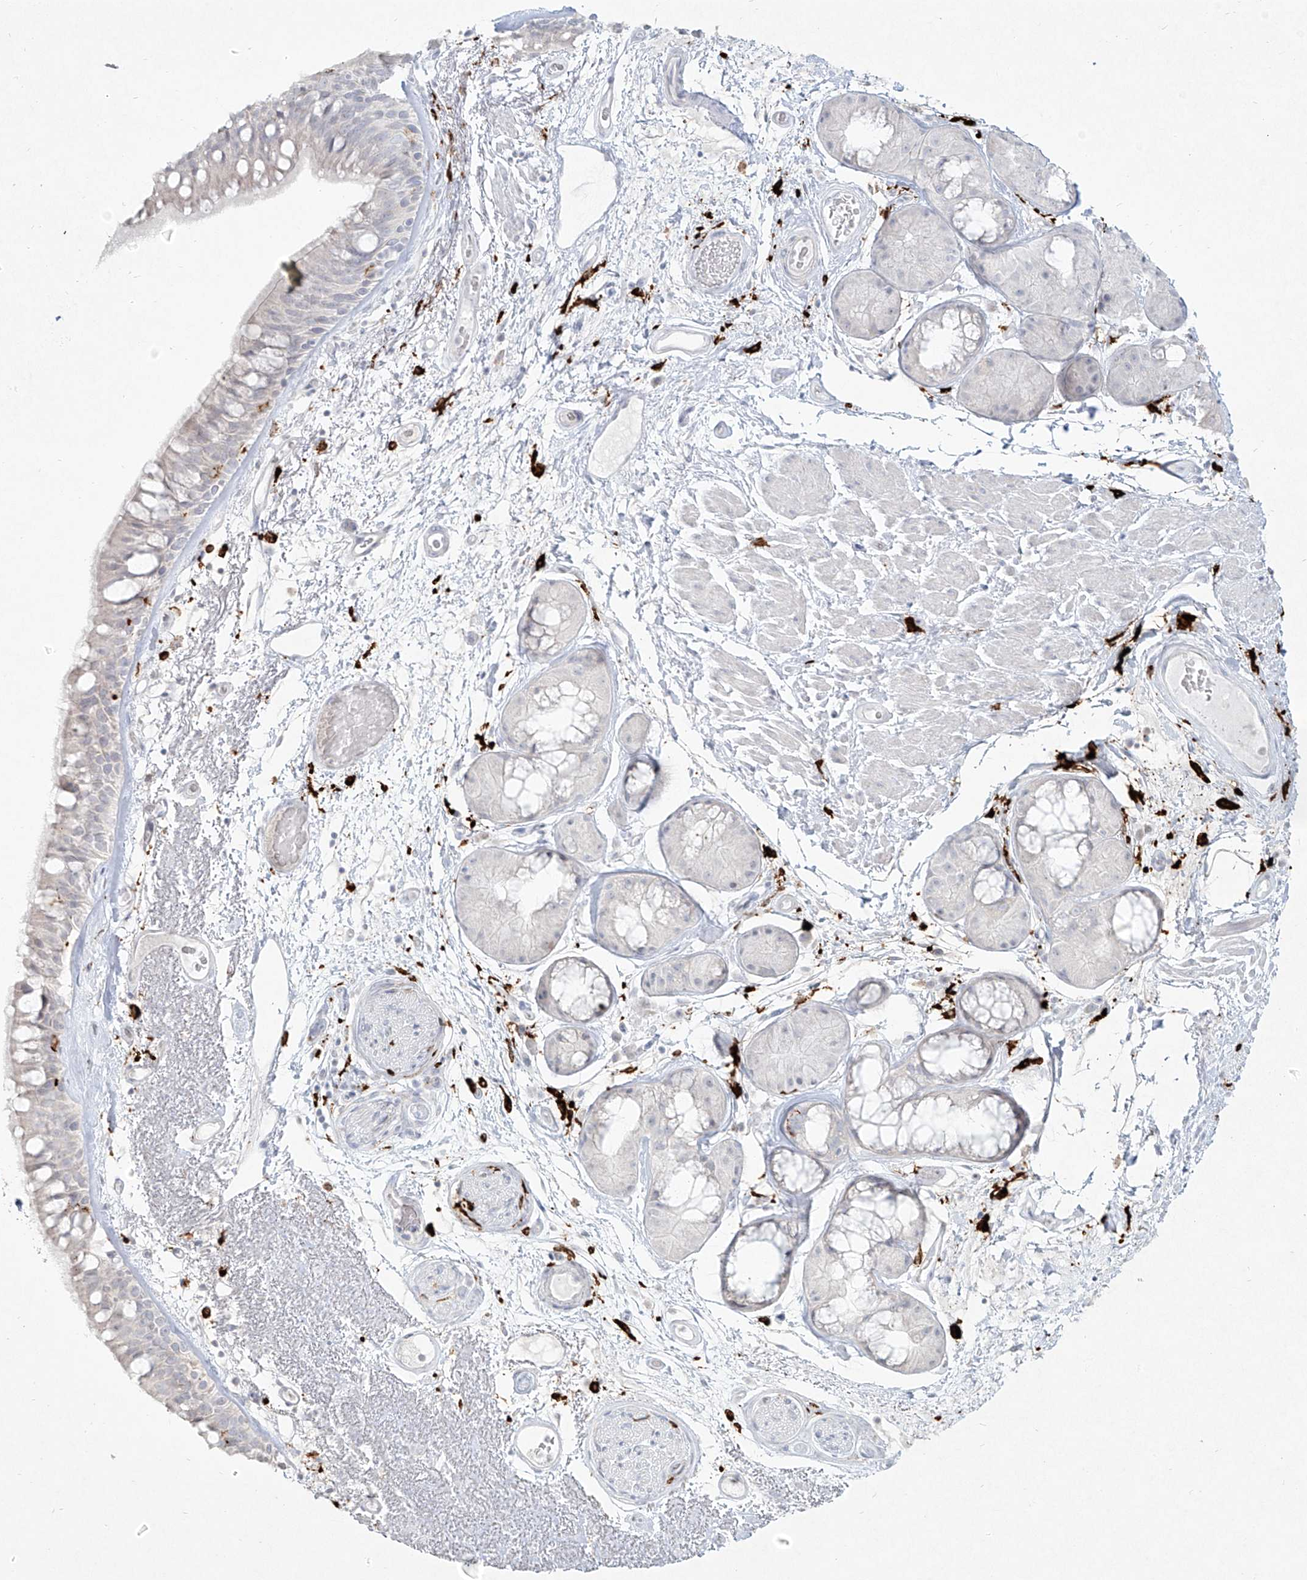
{"staining": {"intensity": "negative", "quantity": "none", "location": "none"}, "tissue": "bronchus", "cell_type": "Respiratory epithelial cells", "image_type": "normal", "snomed": [{"axis": "morphology", "description": "Normal tissue, NOS"}, {"axis": "morphology", "description": "Squamous cell carcinoma, NOS"}, {"axis": "topography", "description": "Lymph node"}, {"axis": "topography", "description": "Bronchus"}, {"axis": "topography", "description": "Lung"}], "caption": "Respiratory epithelial cells are negative for protein expression in normal human bronchus. Nuclei are stained in blue.", "gene": "CD209", "patient": {"sex": "male", "age": 66}}